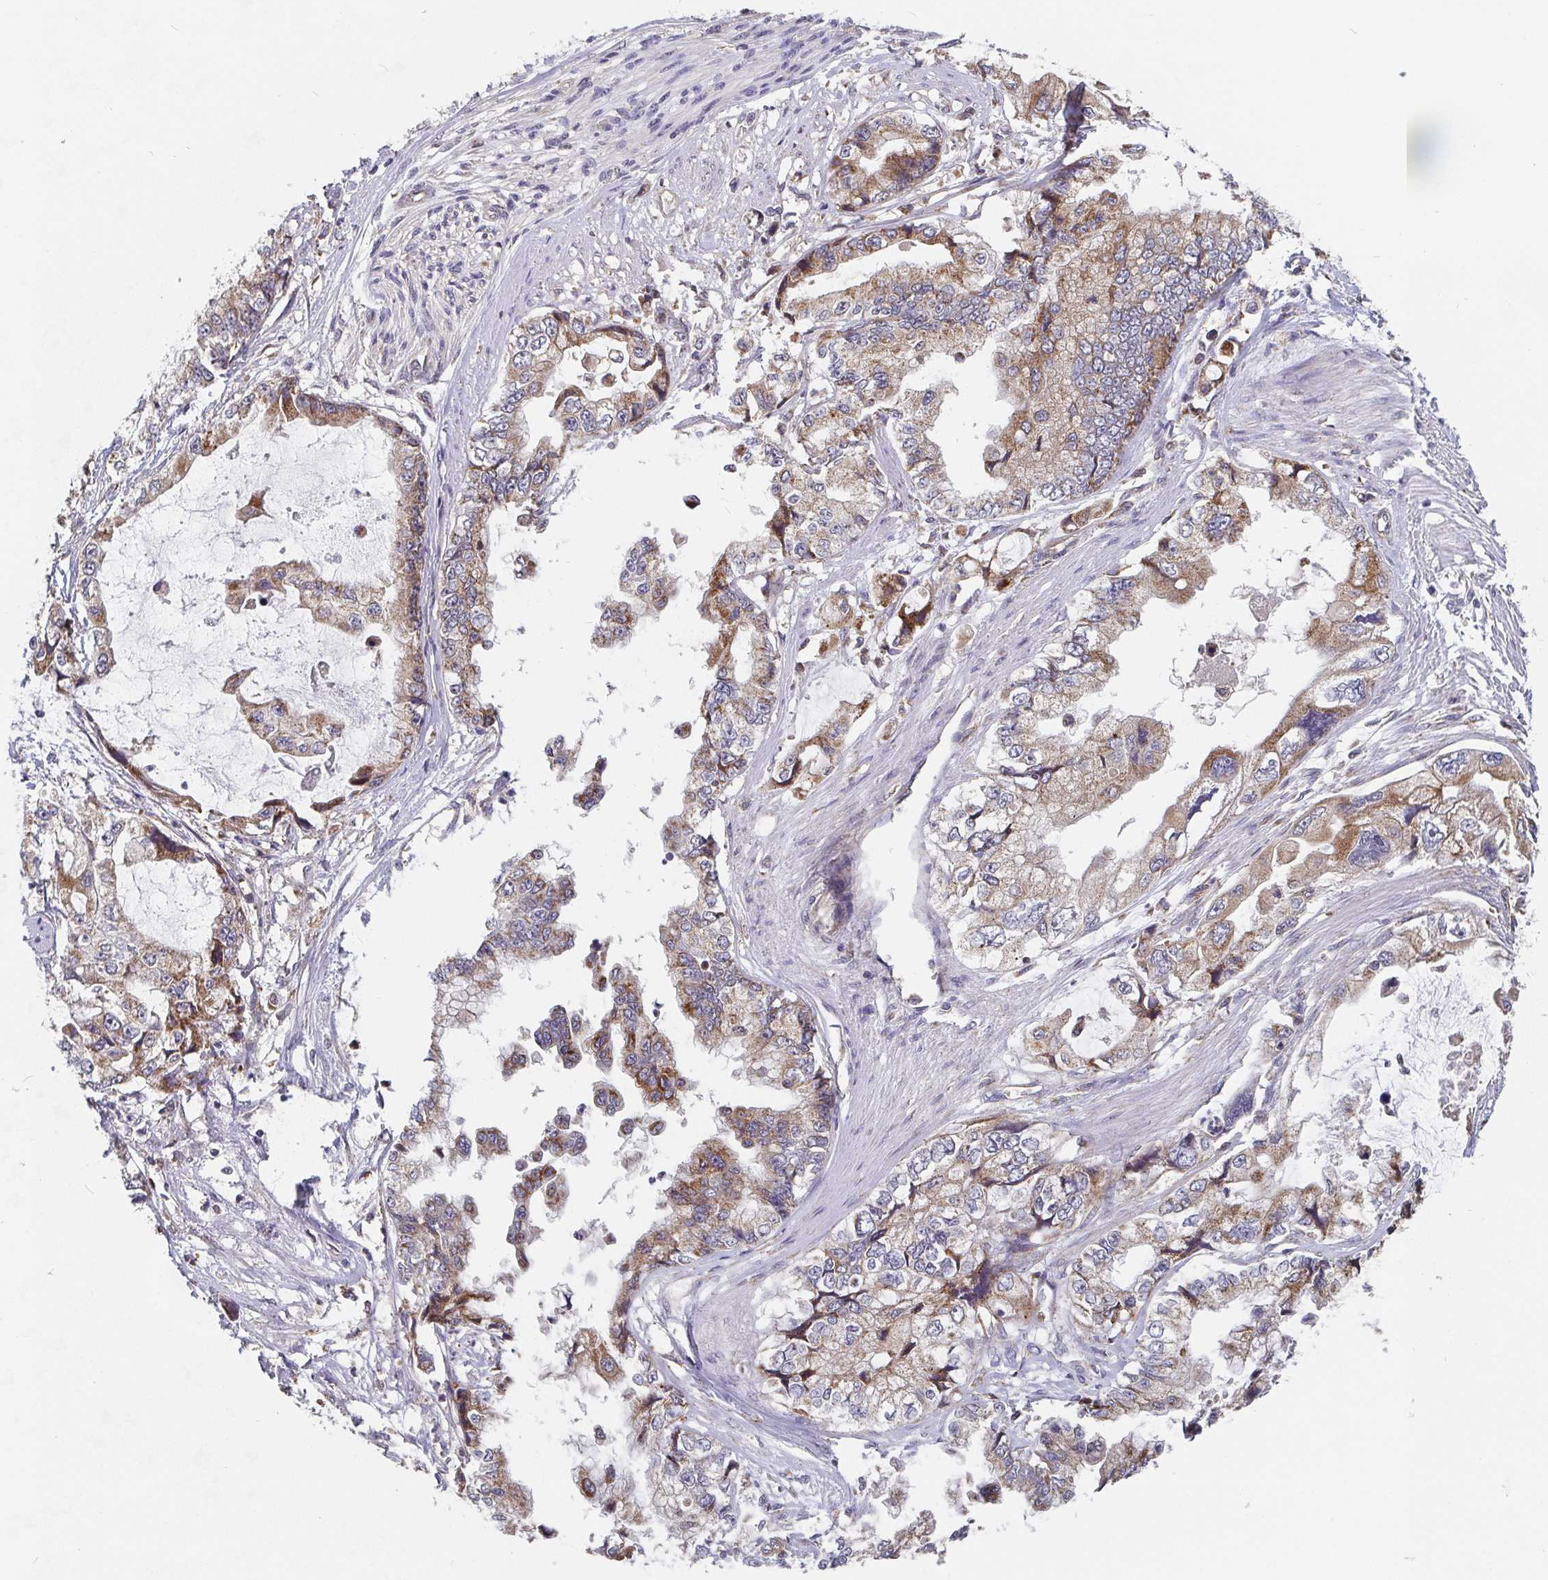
{"staining": {"intensity": "moderate", "quantity": ">75%", "location": "cytoplasmic/membranous"}, "tissue": "stomach cancer", "cell_type": "Tumor cells", "image_type": "cancer", "snomed": [{"axis": "morphology", "description": "Adenocarcinoma, NOS"}, {"axis": "topography", "description": "Pancreas"}, {"axis": "topography", "description": "Stomach, upper"}, {"axis": "topography", "description": "Stomach"}], "caption": "There is medium levels of moderate cytoplasmic/membranous staining in tumor cells of stomach cancer (adenocarcinoma), as demonstrated by immunohistochemical staining (brown color).", "gene": "PDF", "patient": {"sex": "male", "age": 77}}